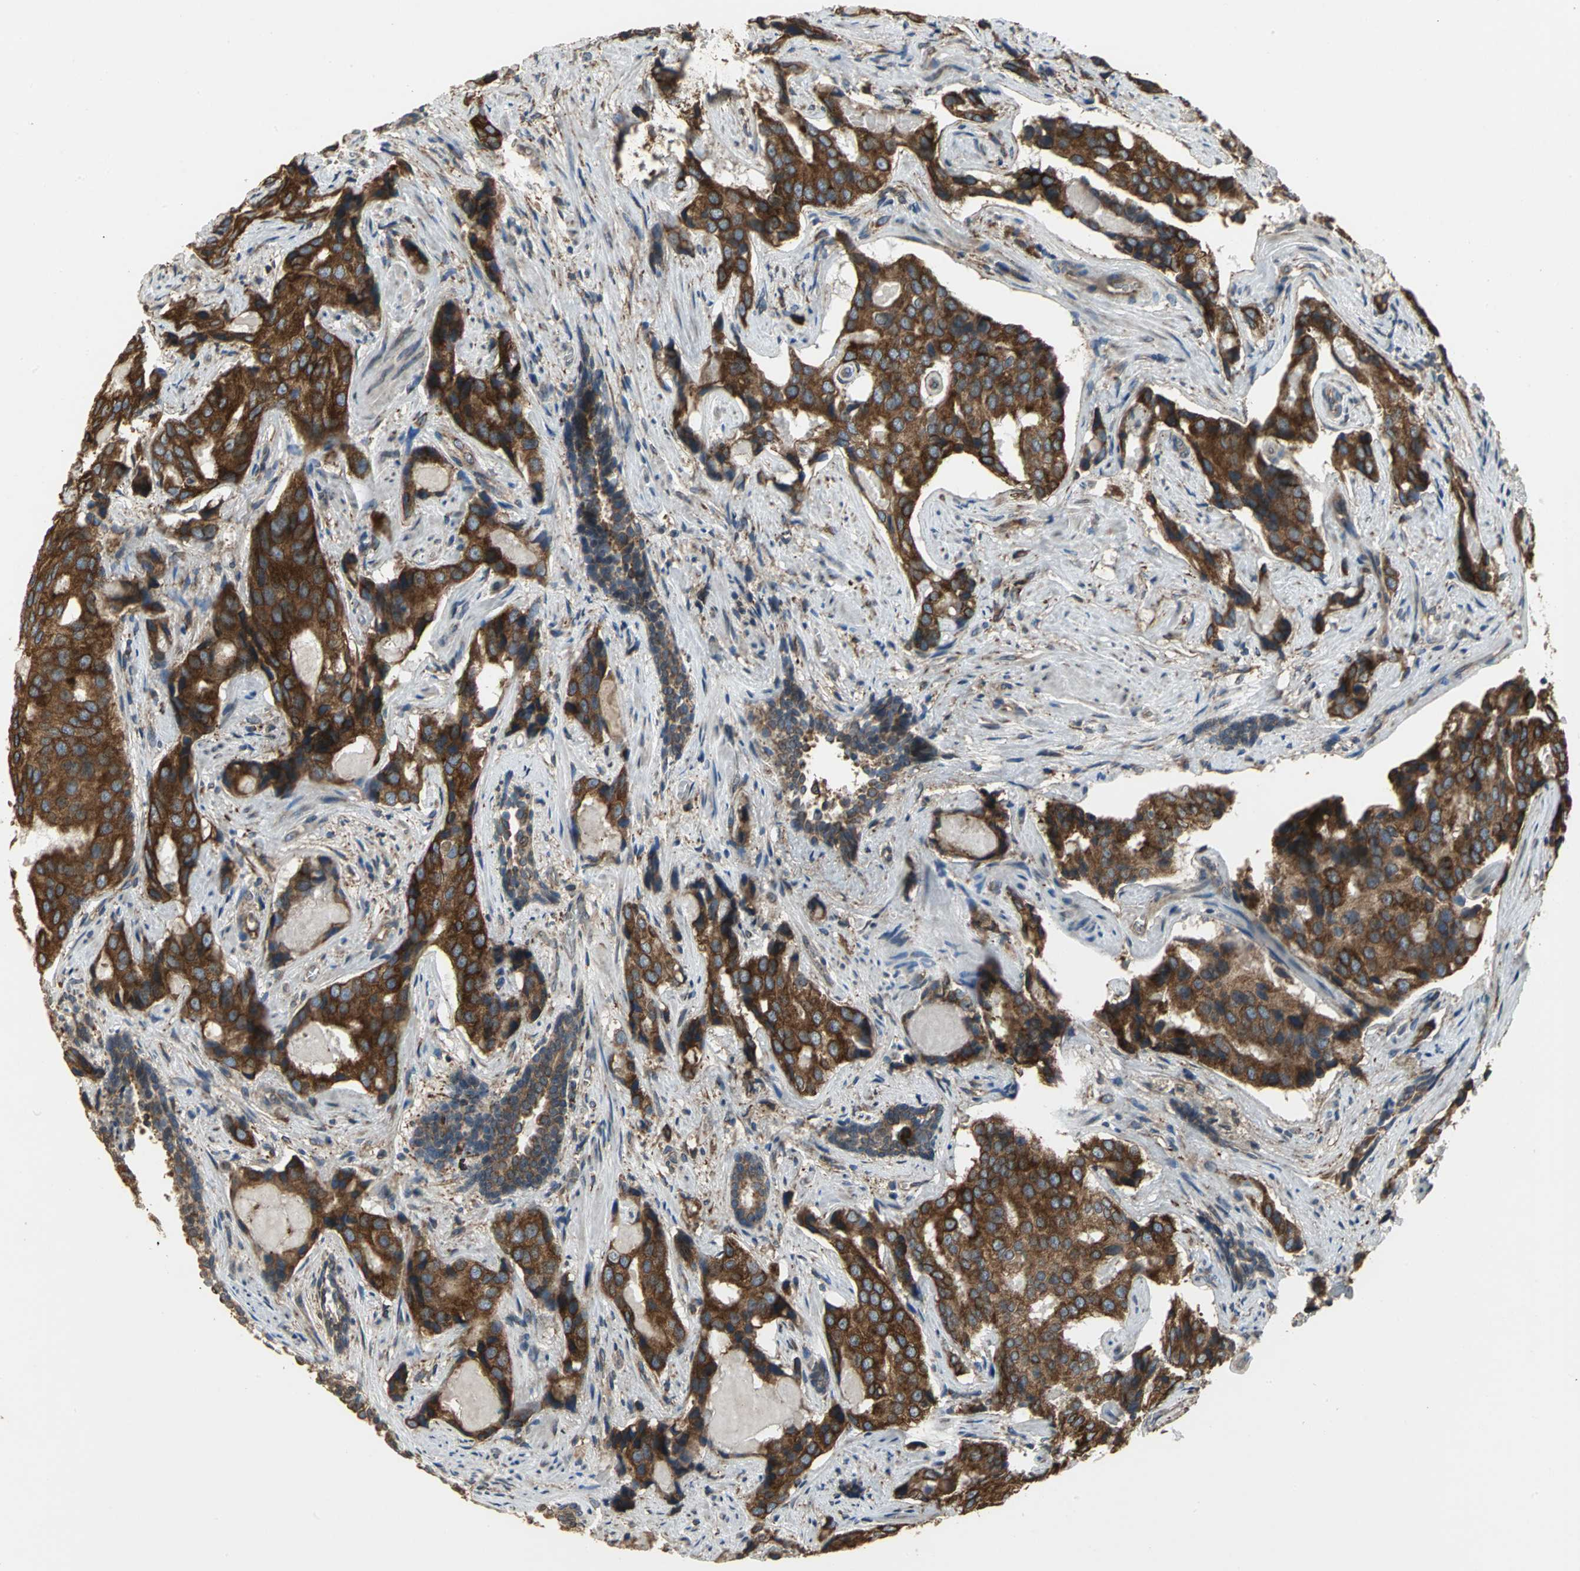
{"staining": {"intensity": "strong", "quantity": "25%-75%", "location": "cytoplasmic/membranous"}, "tissue": "prostate cancer", "cell_type": "Tumor cells", "image_type": "cancer", "snomed": [{"axis": "morphology", "description": "Adenocarcinoma, High grade"}, {"axis": "topography", "description": "Prostate"}], "caption": "DAB immunohistochemical staining of high-grade adenocarcinoma (prostate) shows strong cytoplasmic/membranous protein expression in approximately 25%-75% of tumor cells.", "gene": "SYVN1", "patient": {"sex": "male", "age": 58}}